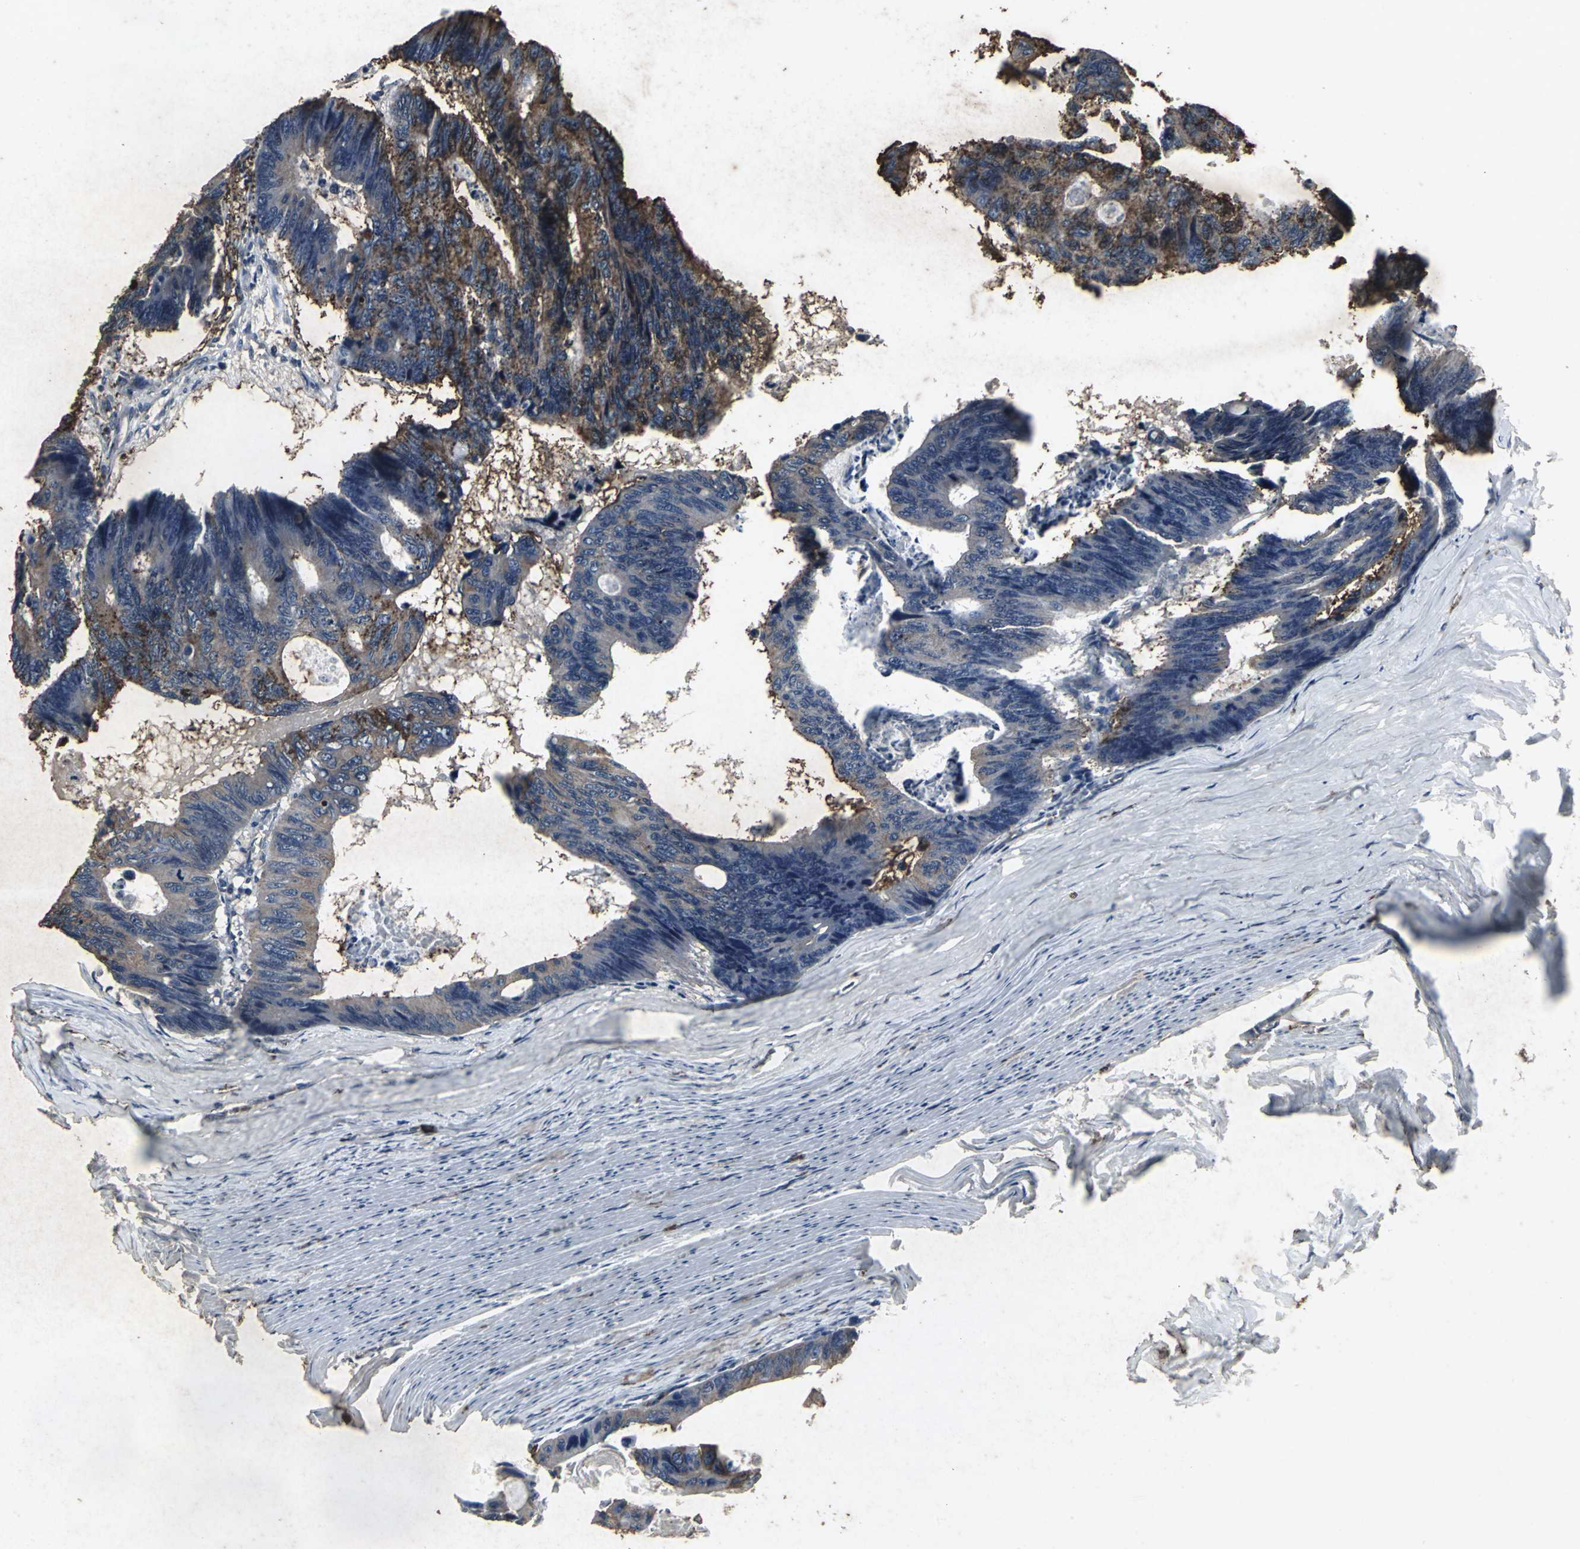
{"staining": {"intensity": "strong", "quantity": "25%-75%", "location": "cytoplasmic/membranous"}, "tissue": "colorectal cancer", "cell_type": "Tumor cells", "image_type": "cancer", "snomed": [{"axis": "morphology", "description": "Adenocarcinoma, NOS"}, {"axis": "topography", "description": "Colon"}], "caption": "Protein expression analysis of human colorectal cancer (adenocarcinoma) reveals strong cytoplasmic/membranous expression in about 25%-75% of tumor cells.", "gene": "CCR9", "patient": {"sex": "female", "age": 55}}